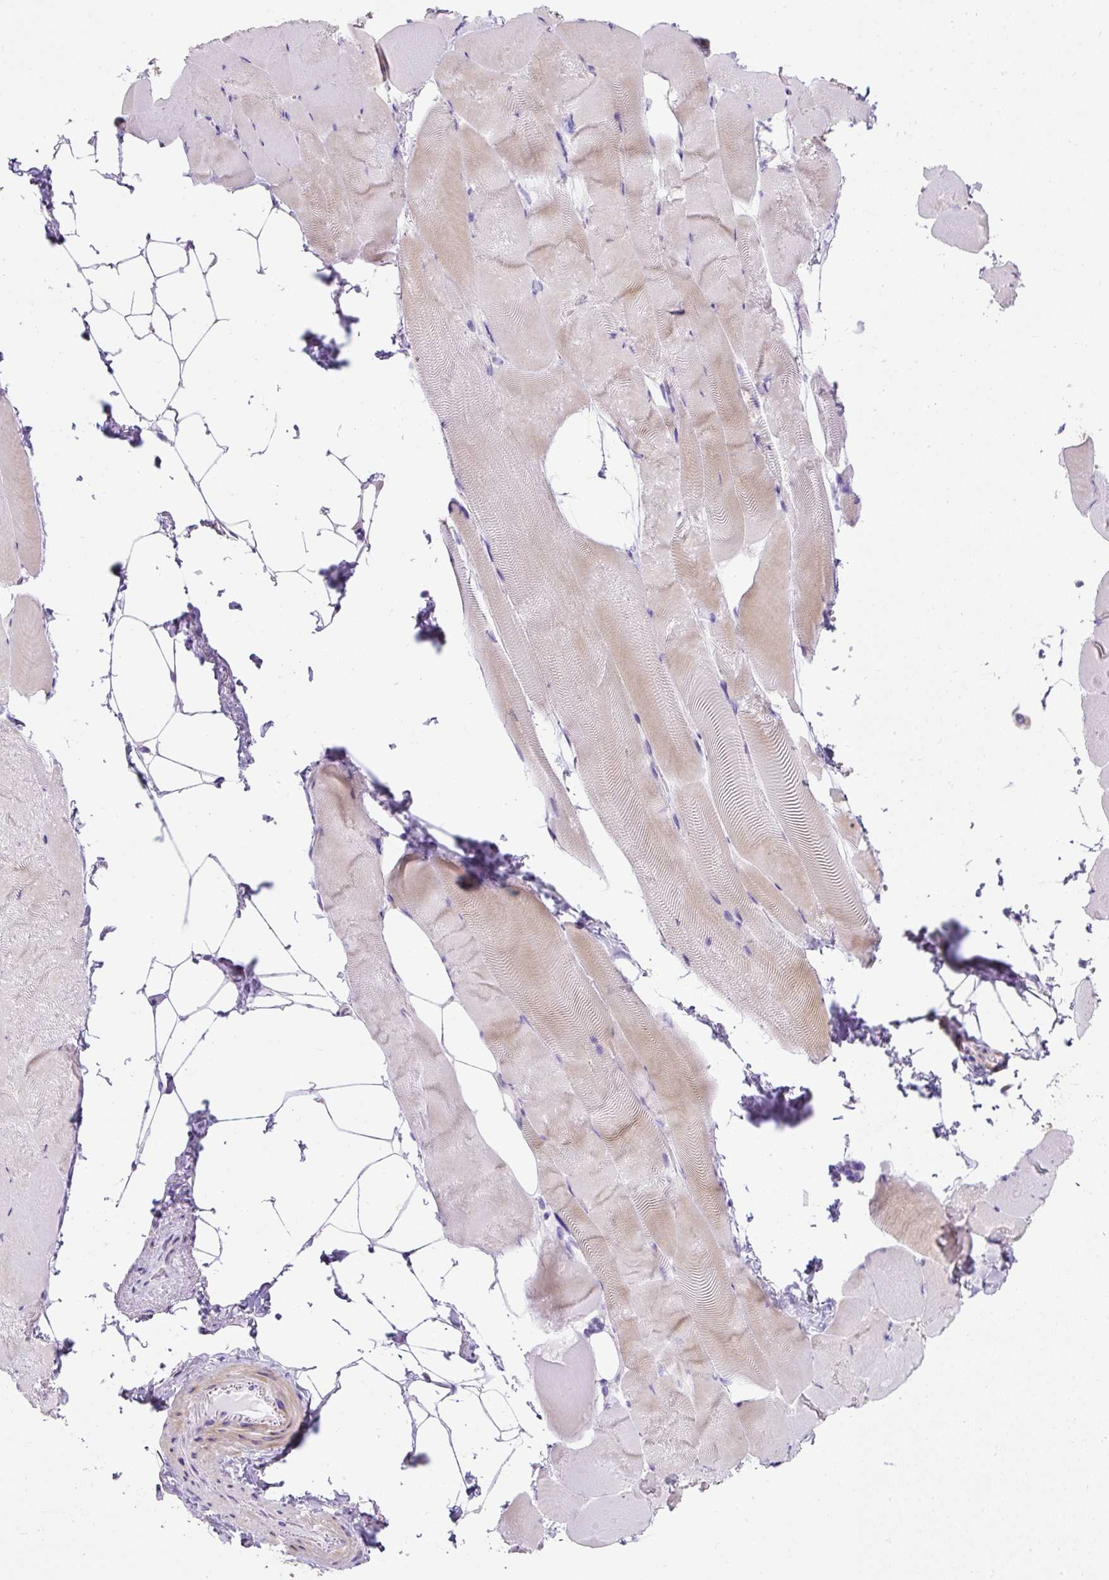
{"staining": {"intensity": "weak", "quantity": "25%-75%", "location": "cytoplasmic/membranous"}, "tissue": "skeletal muscle", "cell_type": "Myocytes", "image_type": "normal", "snomed": [{"axis": "morphology", "description": "Normal tissue, NOS"}, {"axis": "topography", "description": "Skeletal muscle"}], "caption": "Protein staining exhibits weak cytoplasmic/membranous staining in about 25%-75% of myocytes in benign skeletal muscle.", "gene": "C2CD4C", "patient": {"sex": "female", "age": 64}}